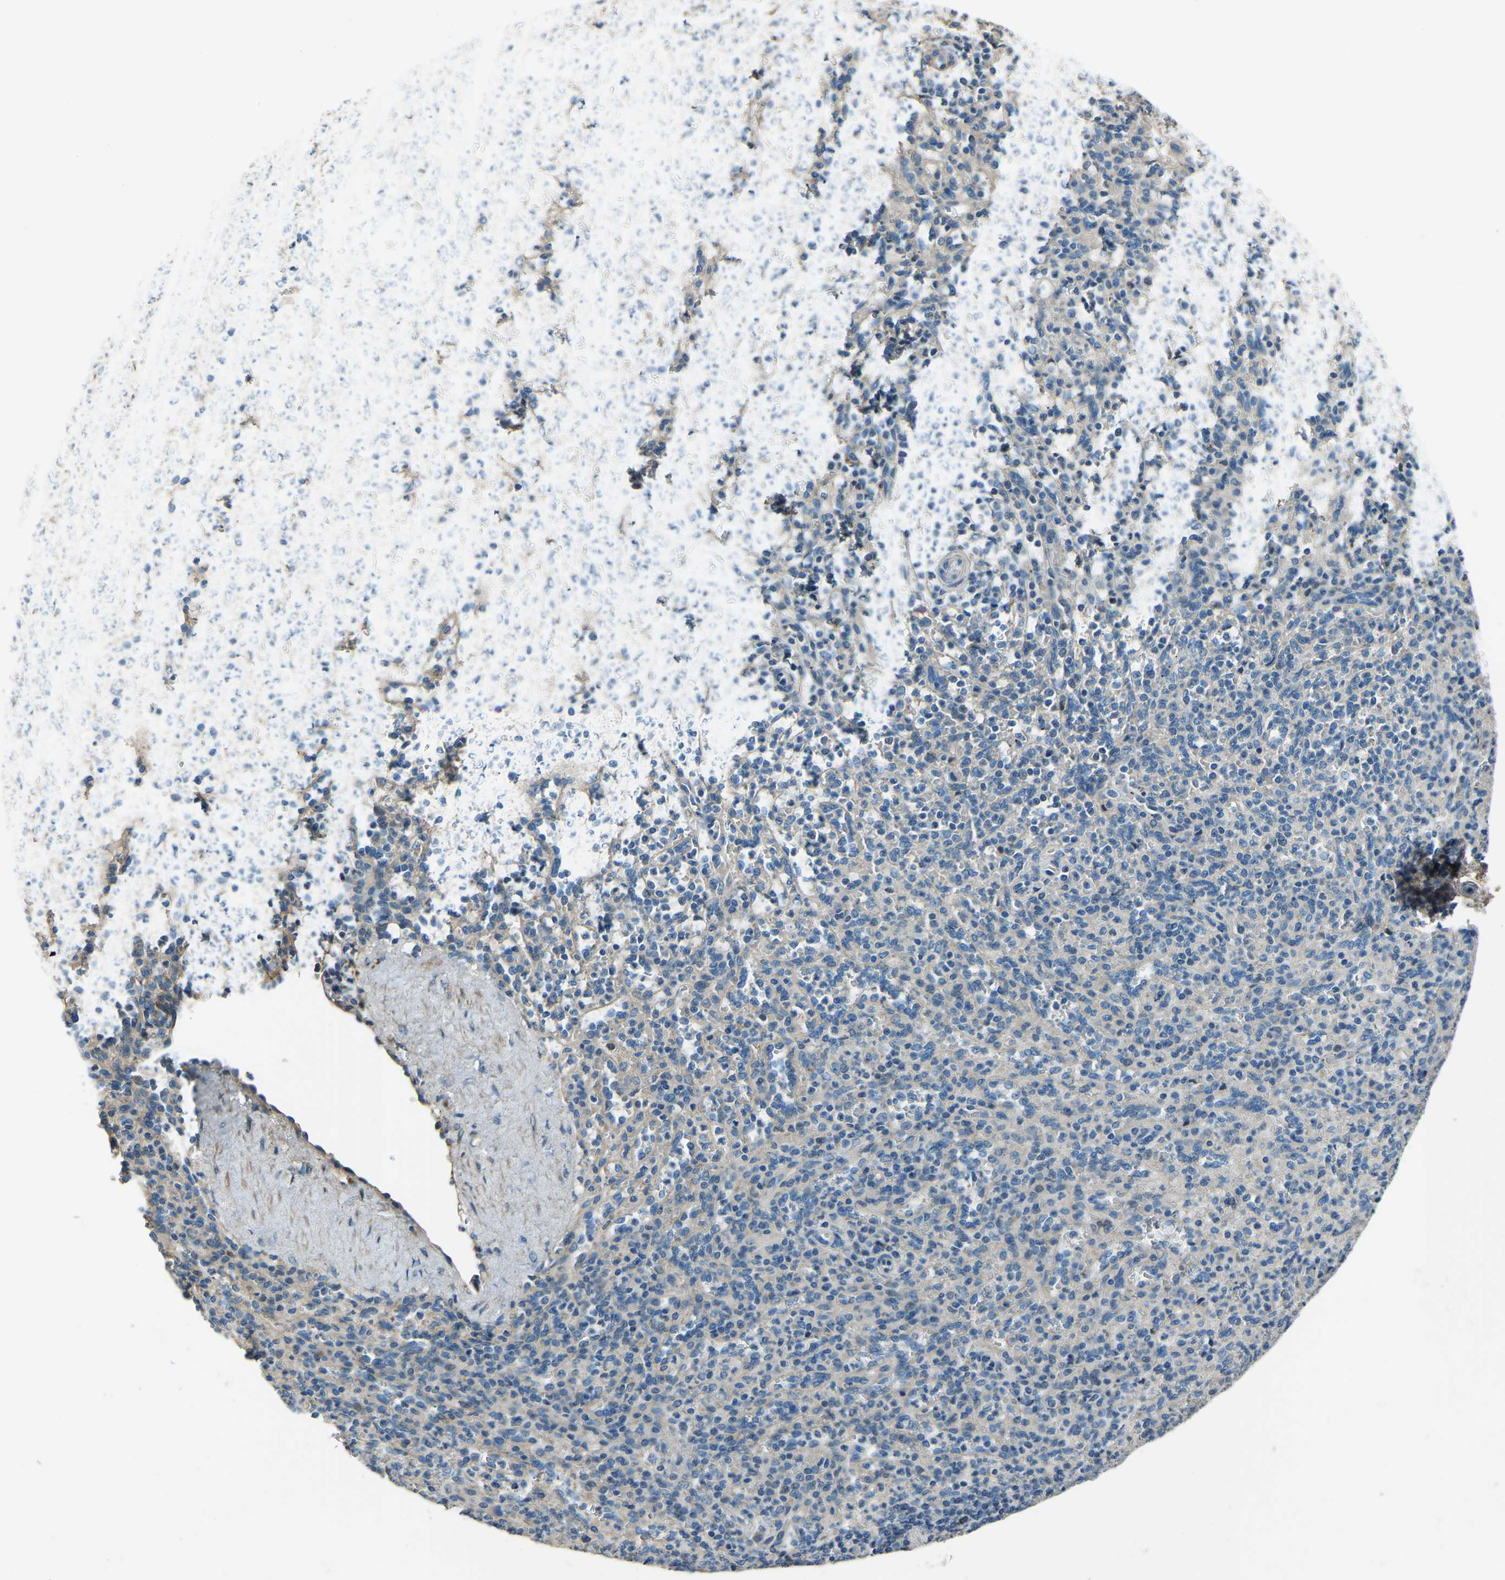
{"staining": {"intensity": "negative", "quantity": "none", "location": "none"}, "tissue": "spleen", "cell_type": "Cells in red pulp", "image_type": "normal", "snomed": [{"axis": "morphology", "description": "Normal tissue, NOS"}, {"axis": "topography", "description": "Spleen"}], "caption": "Human spleen stained for a protein using immunohistochemistry displays no staining in cells in red pulp.", "gene": "COL3A1", "patient": {"sex": "male", "age": 36}}